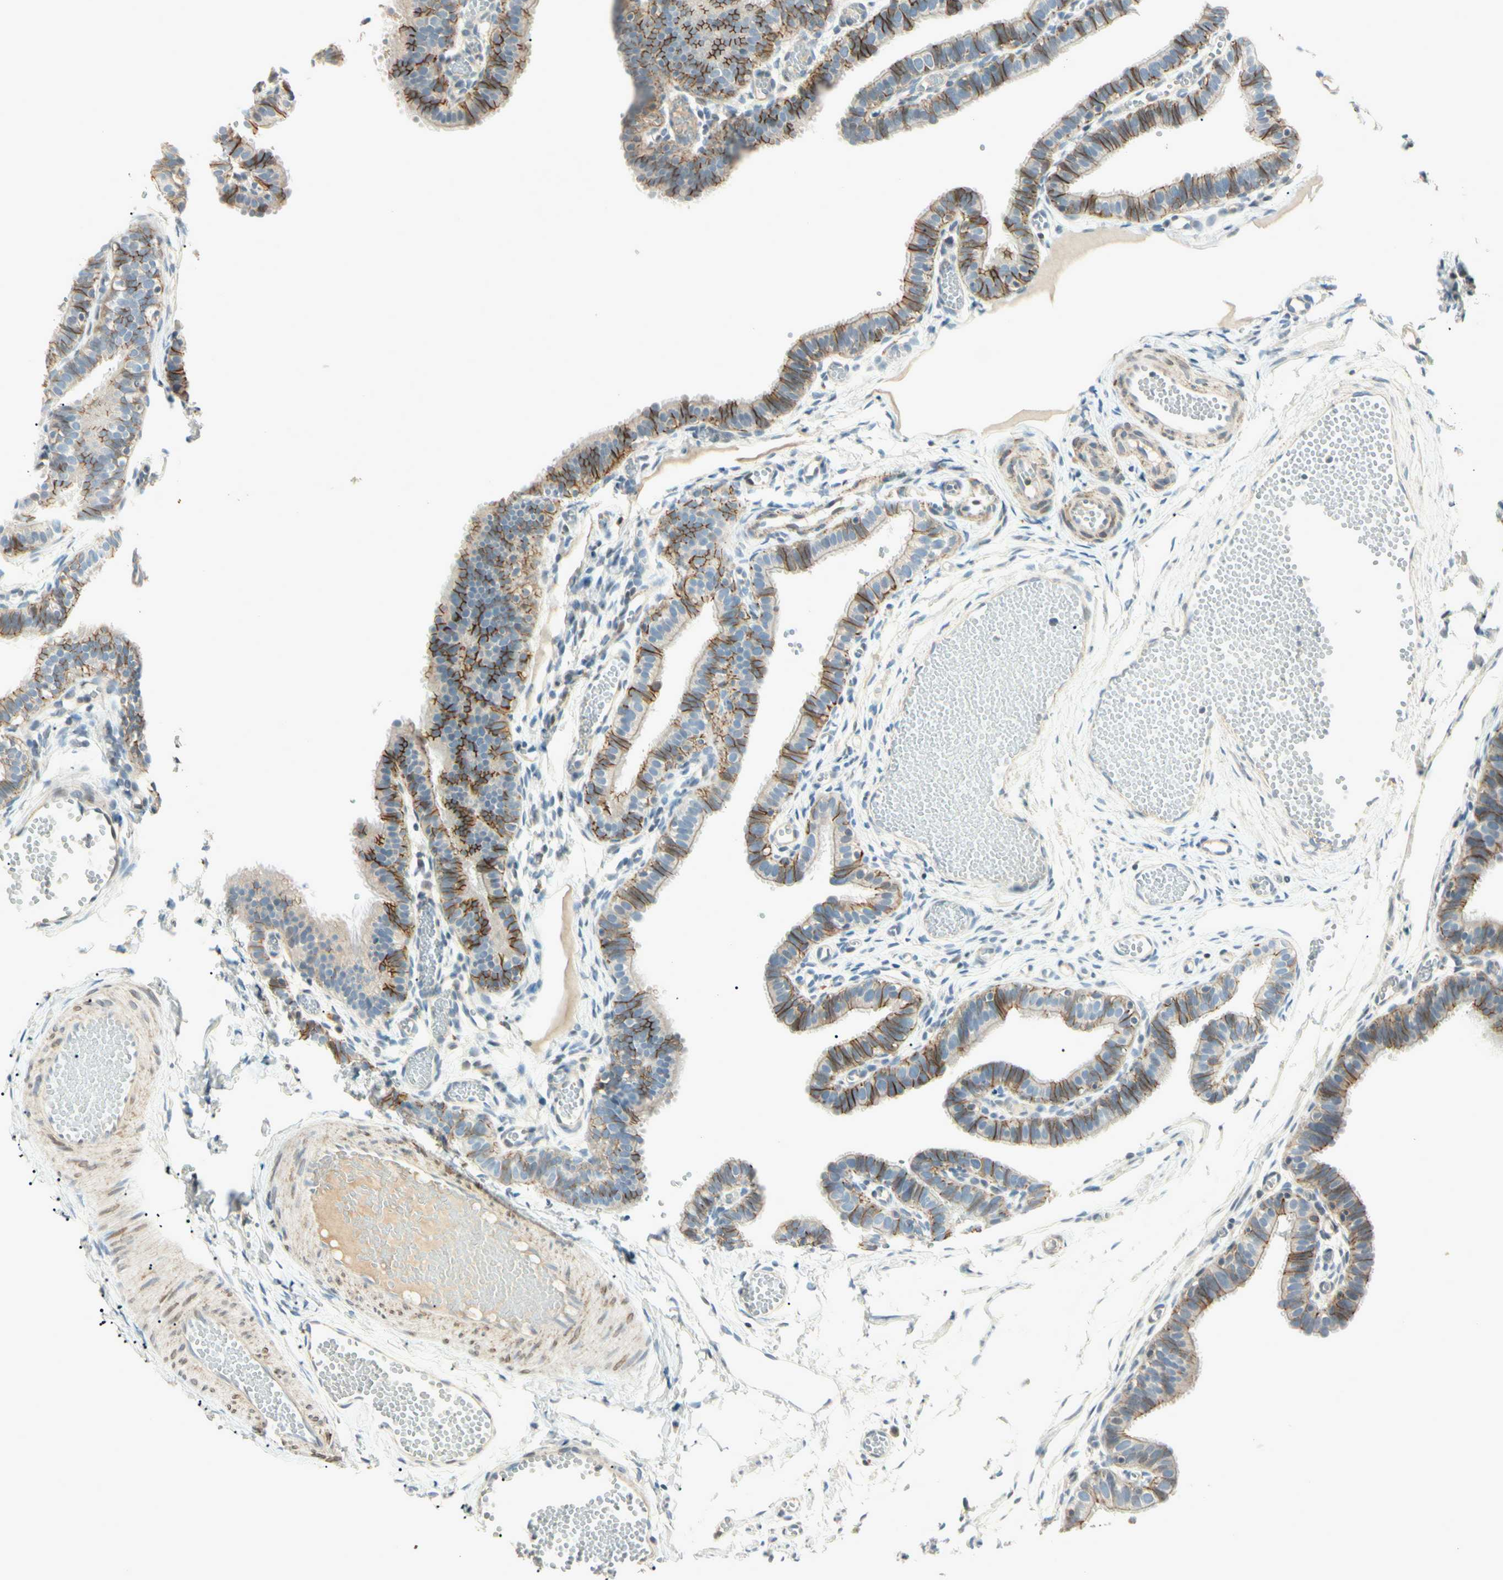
{"staining": {"intensity": "moderate", "quantity": "25%-75%", "location": "cytoplasmic/membranous"}, "tissue": "fallopian tube", "cell_type": "Glandular cells", "image_type": "normal", "snomed": [{"axis": "morphology", "description": "Normal tissue, NOS"}, {"axis": "topography", "description": "Fallopian tube"}, {"axis": "topography", "description": "Placenta"}], "caption": "Fallopian tube stained with a brown dye reveals moderate cytoplasmic/membranous positive expression in approximately 25%-75% of glandular cells.", "gene": "CDH6", "patient": {"sex": "female", "age": 34}}